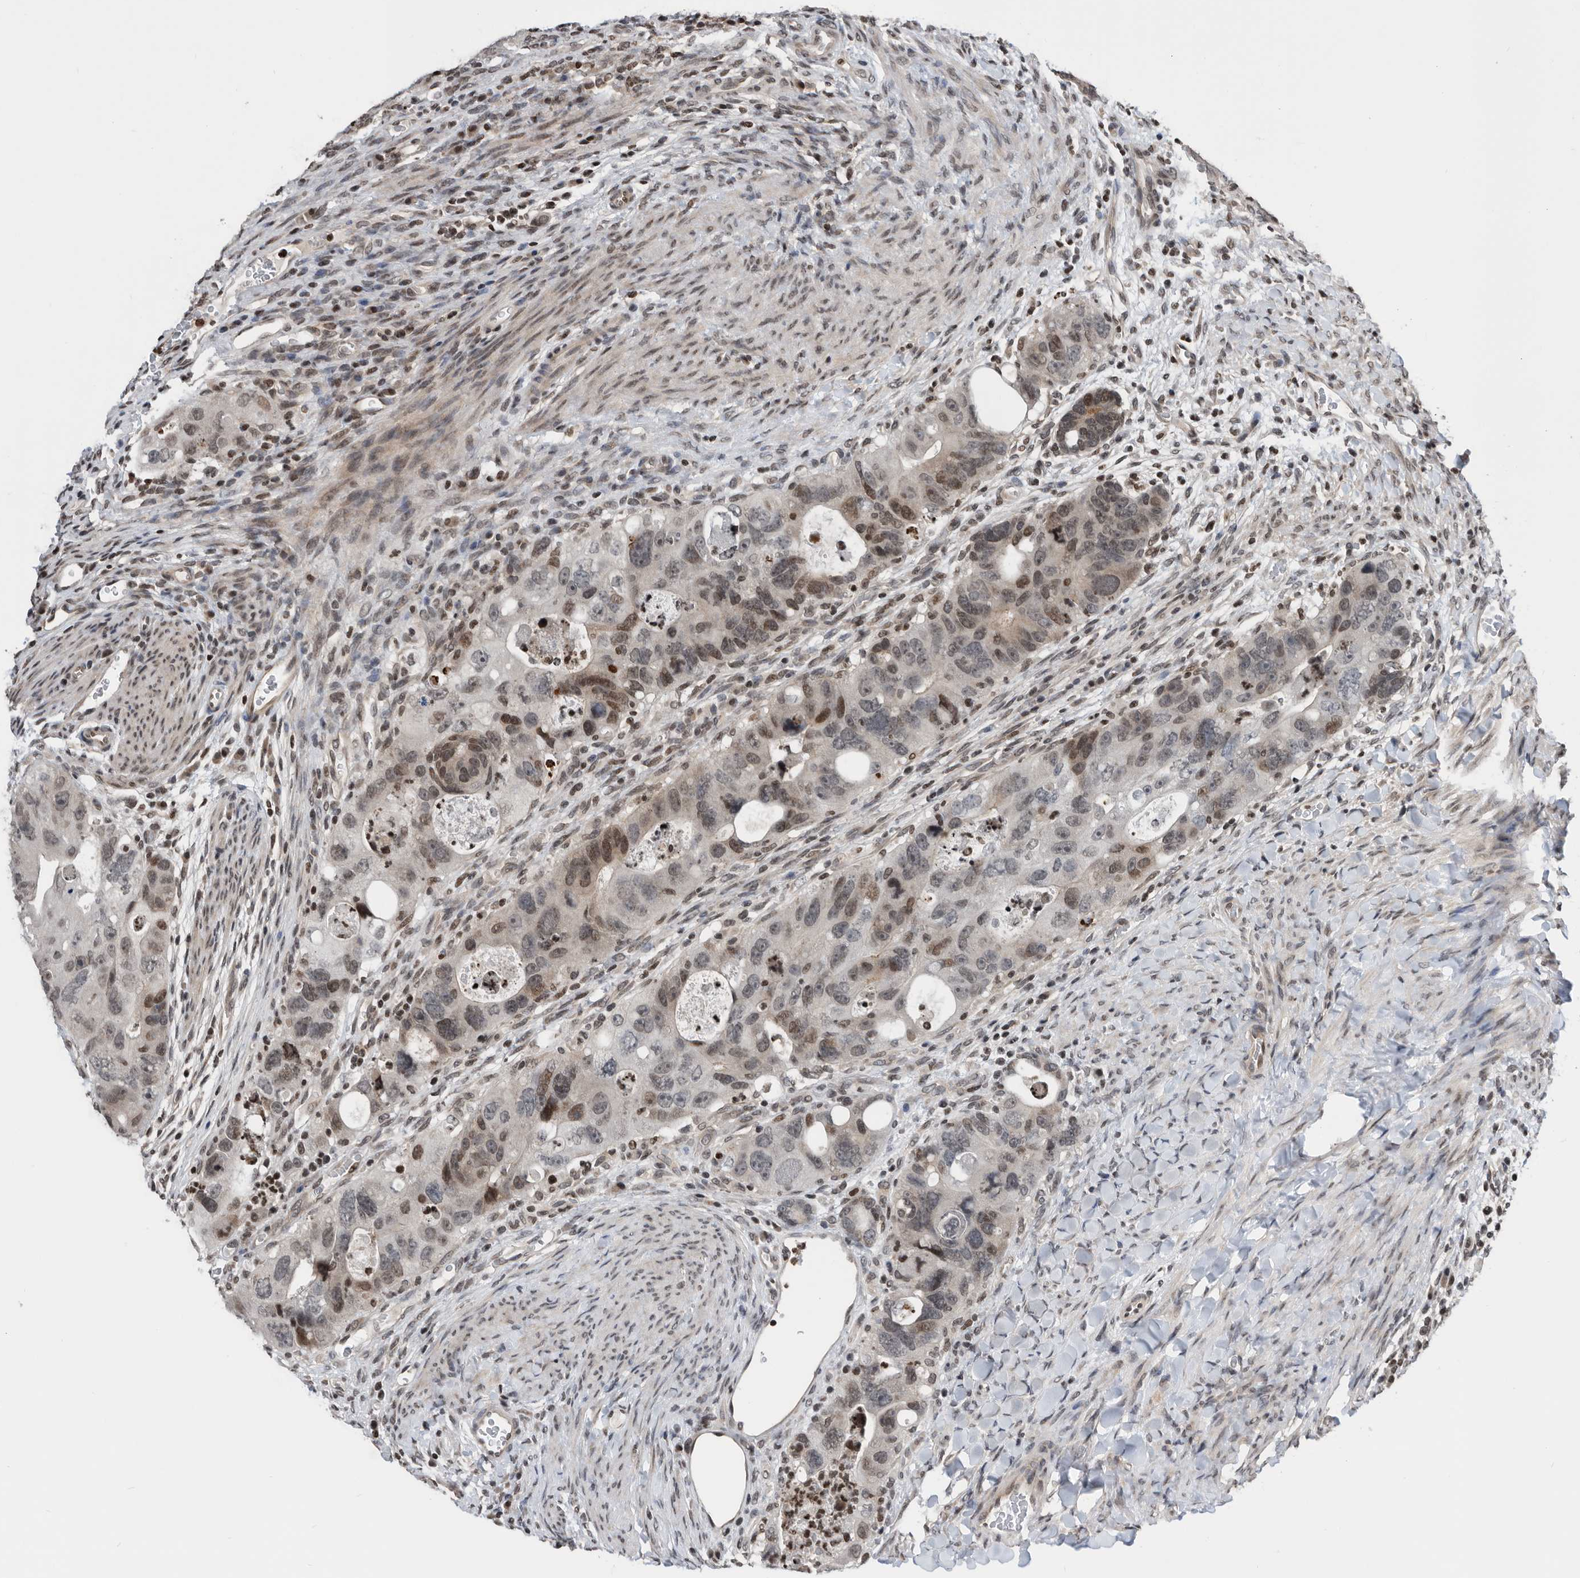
{"staining": {"intensity": "moderate", "quantity": "25%-75%", "location": "nuclear"}, "tissue": "colorectal cancer", "cell_type": "Tumor cells", "image_type": "cancer", "snomed": [{"axis": "morphology", "description": "Adenocarcinoma, NOS"}, {"axis": "topography", "description": "Rectum"}], "caption": "Brown immunohistochemical staining in human colorectal cancer (adenocarcinoma) demonstrates moderate nuclear staining in about 25%-75% of tumor cells. Nuclei are stained in blue.", "gene": "SNRNP48", "patient": {"sex": "male", "age": 59}}